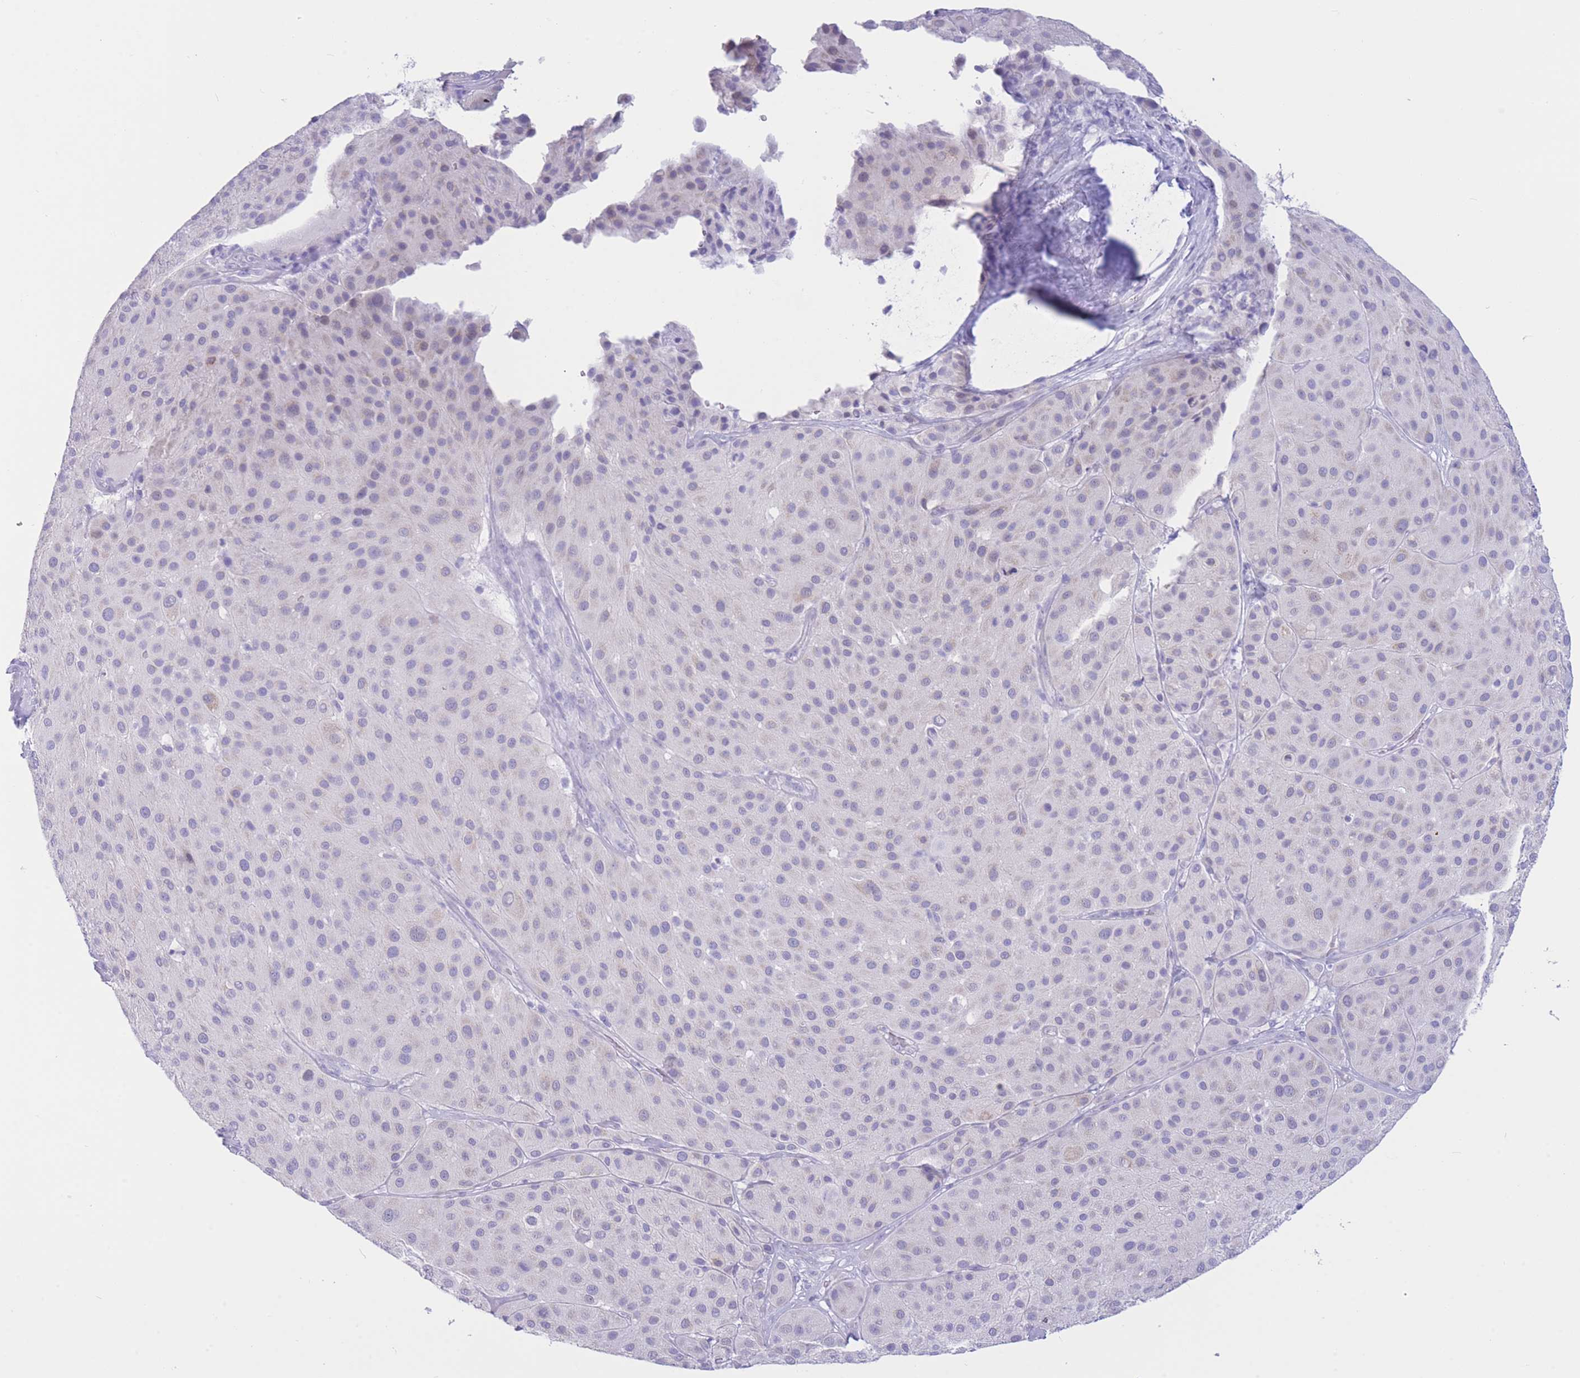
{"staining": {"intensity": "negative", "quantity": "none", "location": "none"}, "tissue": "melanoma", "cell_type": "Tumor cells", "image_type": "cancer", "snomed": [{"axis": "morphology", "description": "Malignant melanoma, Metastatic site"}, {"axis": "topography", "description": "Smooth muscle"}], "caption": "This is an IHC micrograph of human melanoma. There is no positivity in tumor cells.", "gene": "VWA8", "patient": {"sex": "male", "age": 41}}